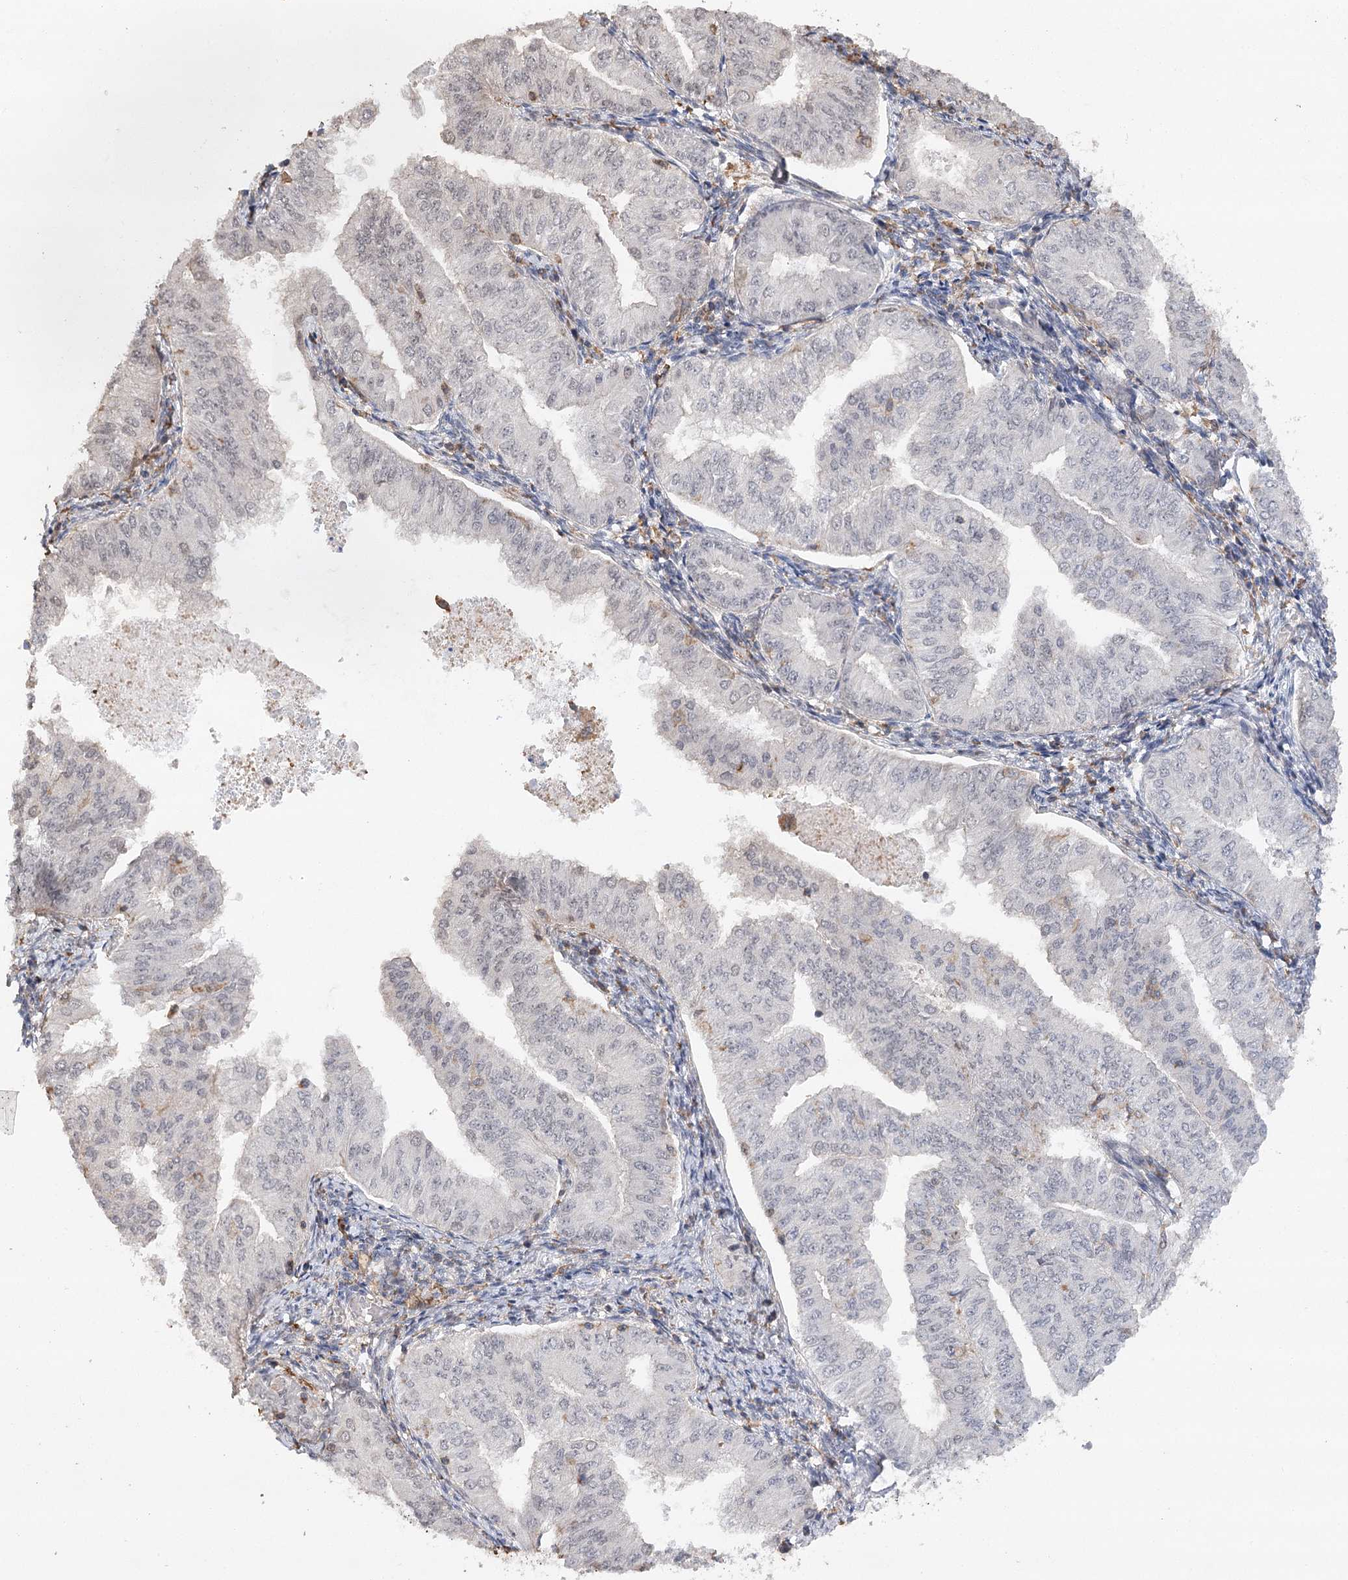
{"staining": {"intensity": "negative", "quantity": "none", "location": "none"}, "tissue": "endometrial cancer", "cell_type": "Tumor cells", "image_type": "cancer", "snomed": [{"axis": "morphology", "description": "Normal tissue, NOS"}, {"axis": "morphology", "description": "Adenocarcinoma, NOS"}, {"axis": "topography", "description": "Endometrium"}], "caption": "Immunohistochemical staining of human adenocarcinoma (endometrial) exhibits no significant expression in tumor cells.", "gene": "OBSL1", "patient": {"sex": "female", "age": 53}}